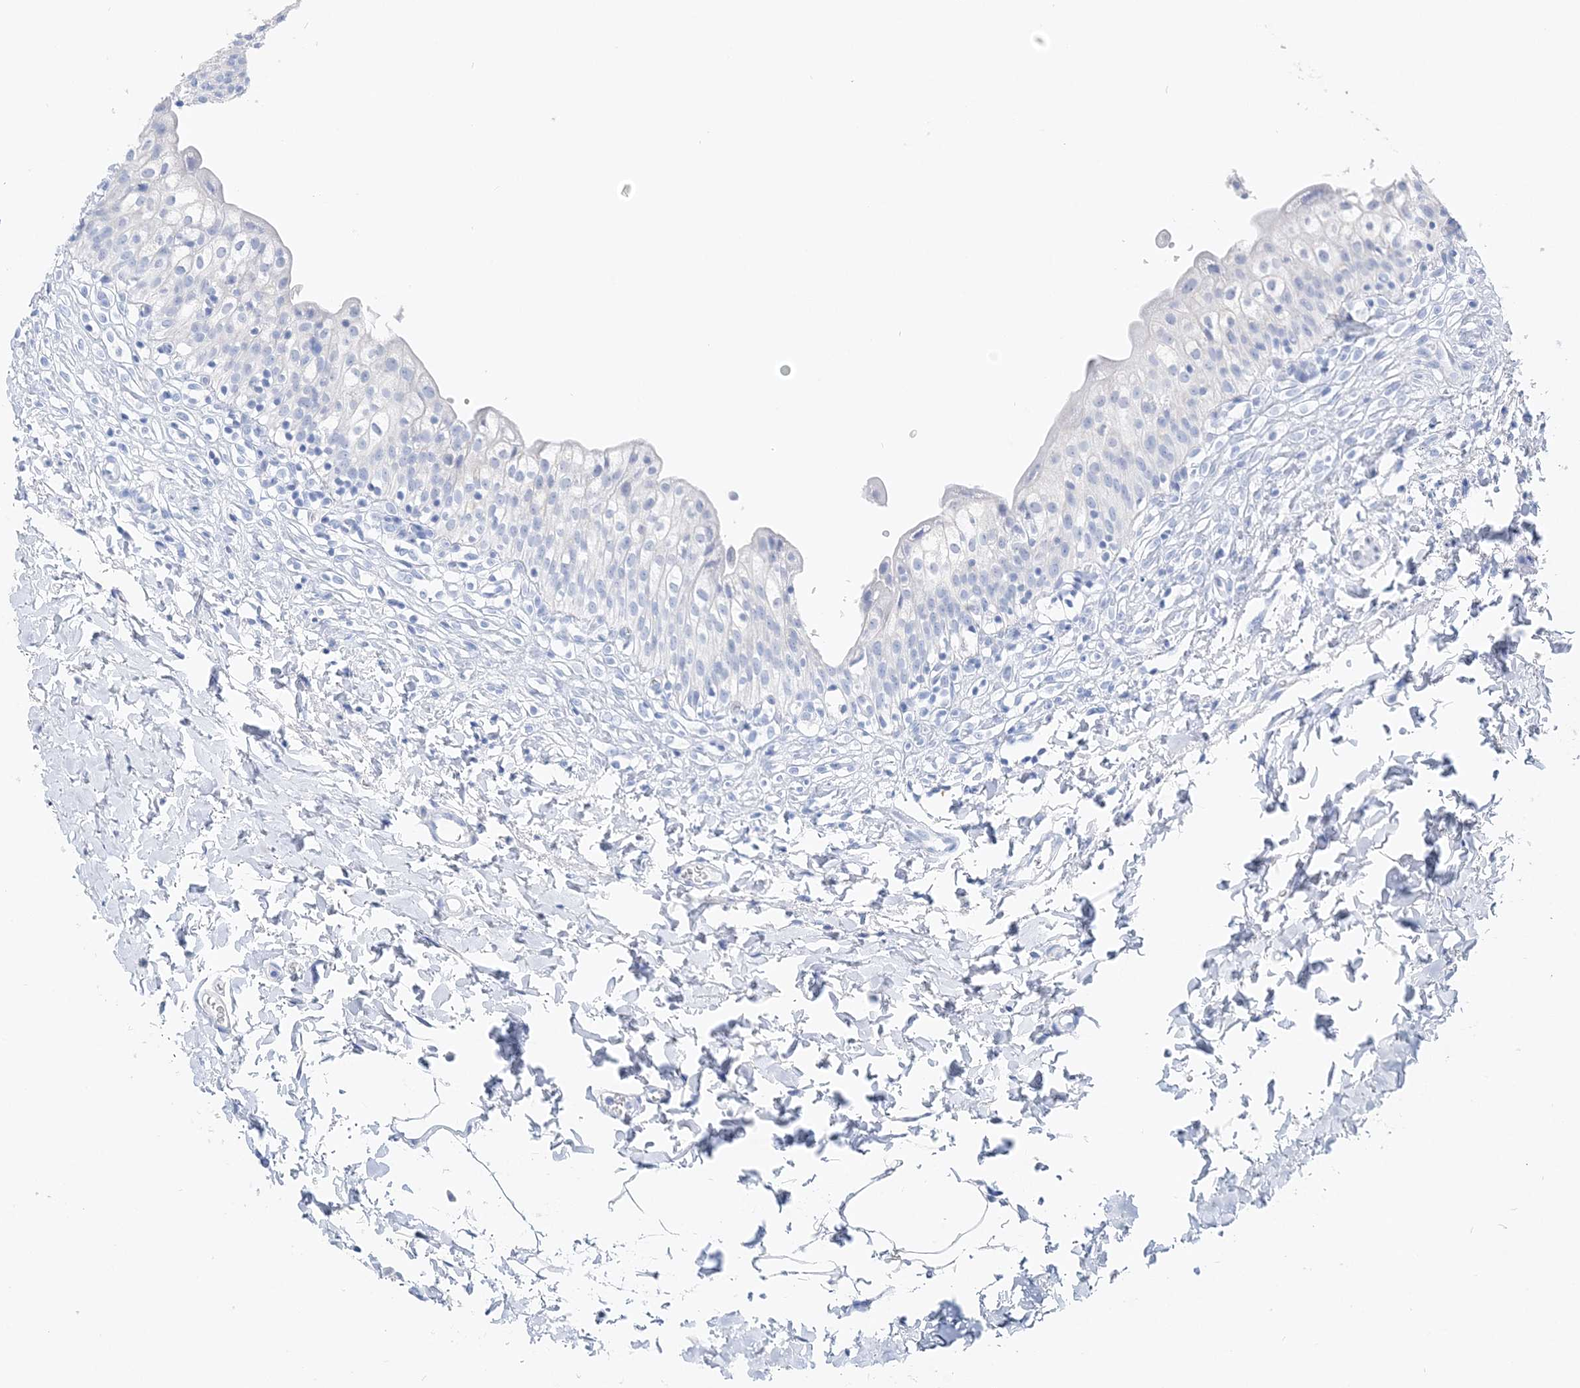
{"staining": {"intensity": "negative", "quantity": "none", "location": "none"}, "tissue": "urinary bladder", "cell_type": "Urothelial cells", "image_type": "normal", "snomed": [{"axis": "morphology", "description": "Normal tissue, NOS"}, {"axis": "topography", "description": "Urinary bladder"}], "caption": "Urothelial cells show no significant protein expression in unremarkable urinary bladder. The staining was performed using DAB to visualize the protein expression in brown, while the nuclei were stained in blue with hematoxylin (Magnification: 20x).", "gene": "TSPYL6", "patient": {"sex": "male", "age": 55}}